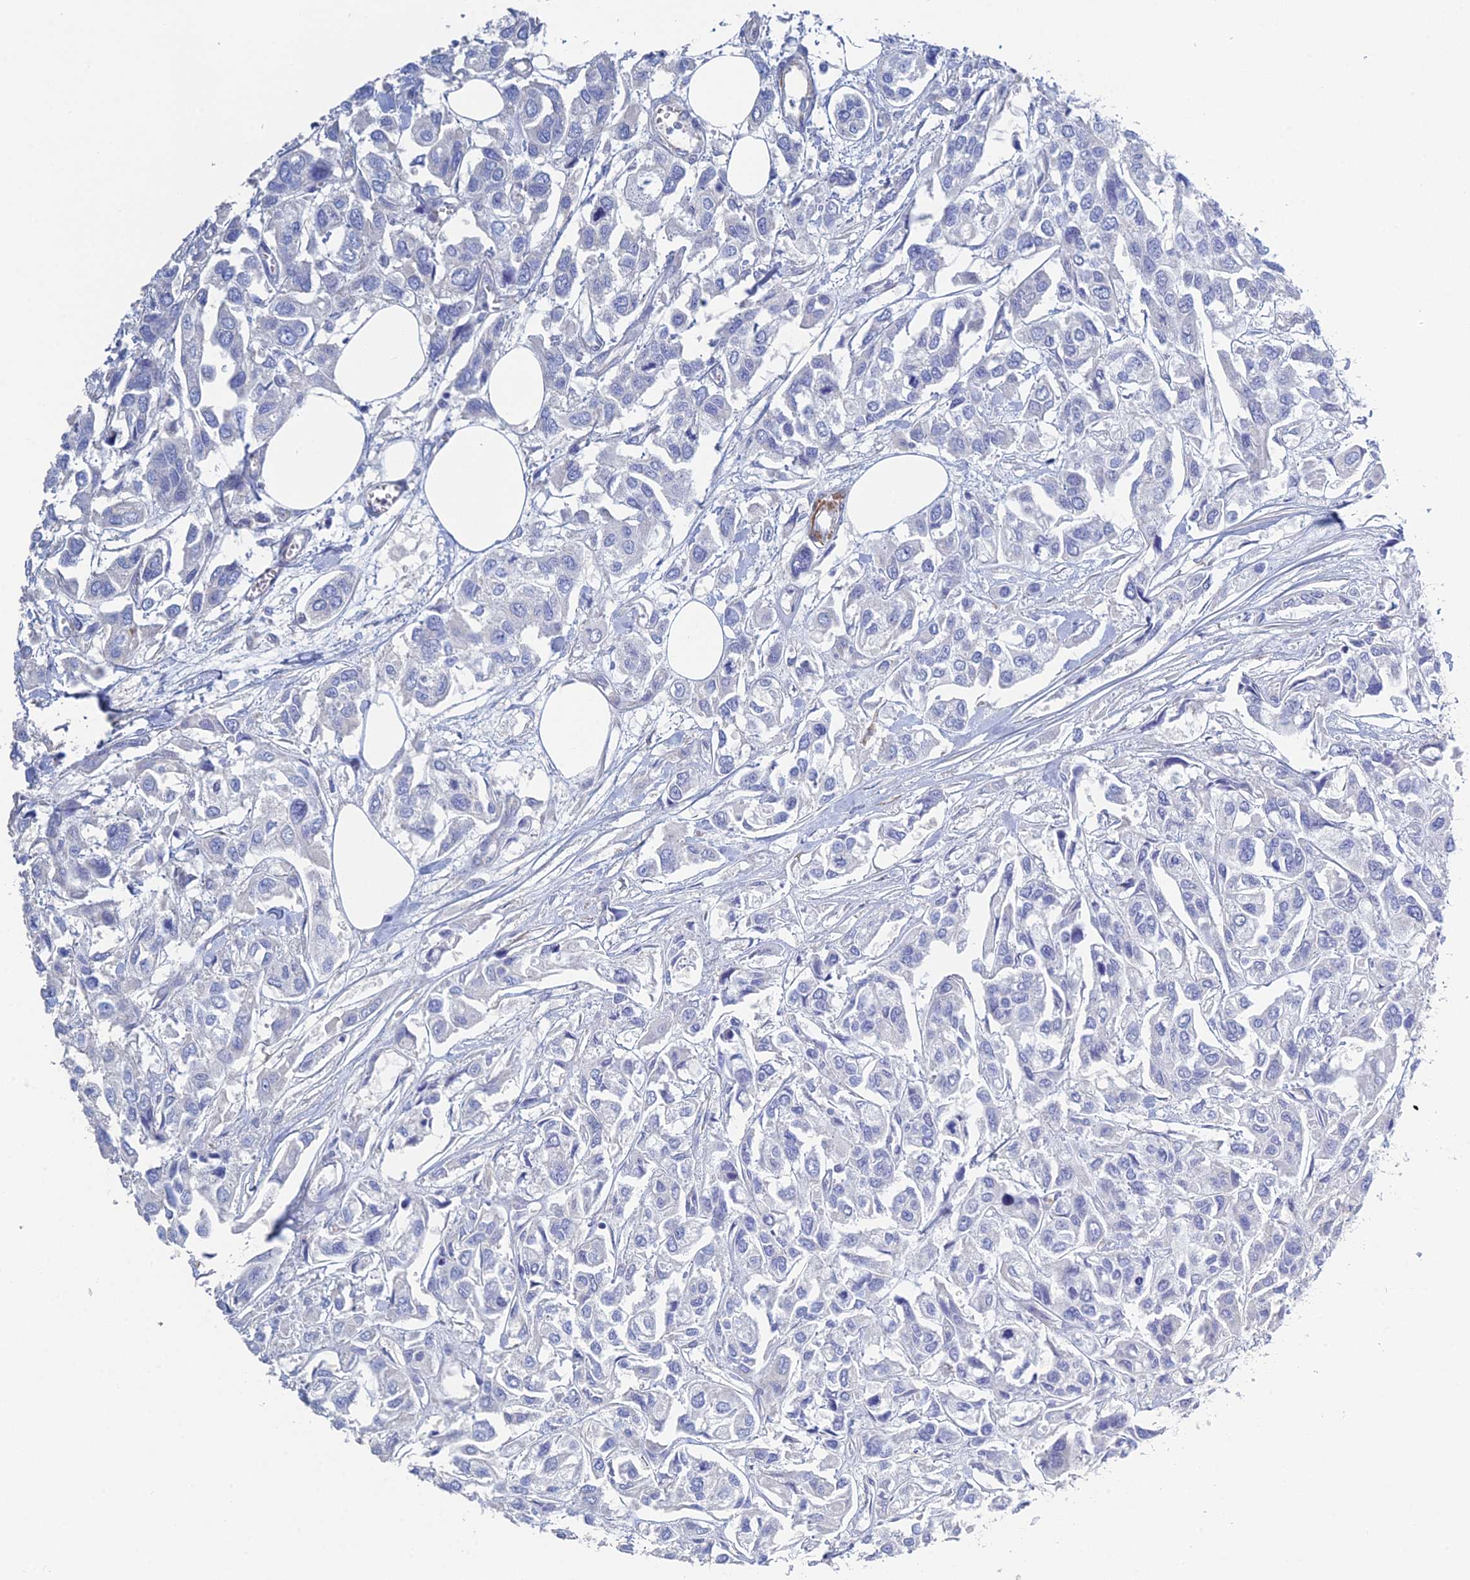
{"staining": {"intensity": "negative", "quantity": "none", "location": "none"}, "tissue": "urothelial cancer", "cell_type": "Tumor cells", "image_type": "cancer", "snomed": [{"axis": "morphology", "description": "Urothelial carcinoma, High grade"}, {"axis": "topography", "description": "Urinary bladder"}], "caption": "The photomicrograph shows no significant expression in tumor cells of urothelial carcinoma (high-grade).", "gene": "PCDHA8", "patient": {"sex": "male", "age": 67}}